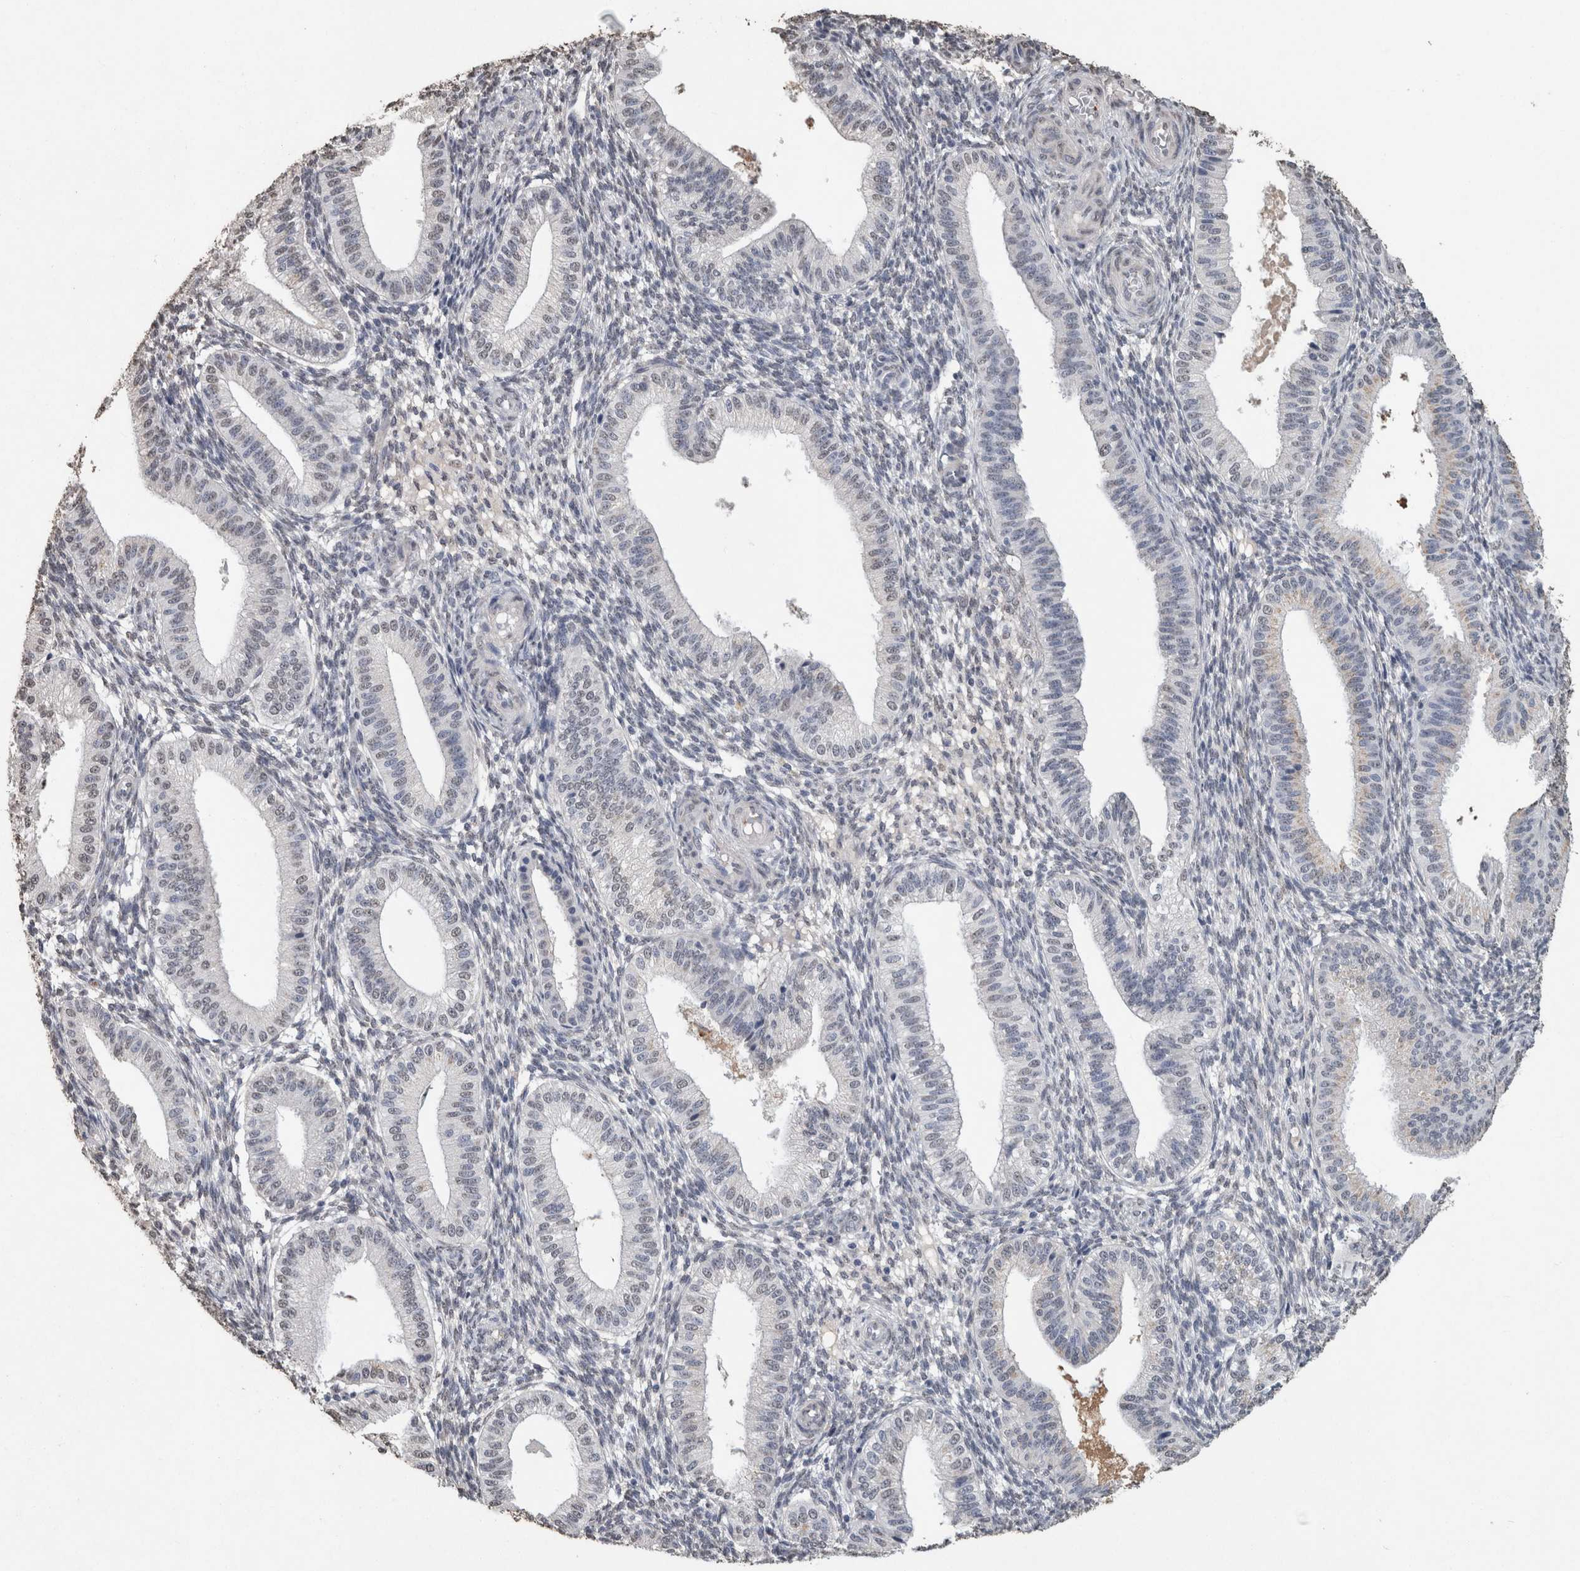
{"staining": {"intensity": "weak", "quantity": "<25%", "location": "nuclear"}, "tissue": "endometrium", "cell_type": "Cells in endometrial stroma", "image_type": "normal", "snomed": [{"axis": "morphology", "description": "Normal tissue, NOS"}, {"axis": "topography", "description": "Endometrium"}], "caption": "A photomicrograph of human endometrium is negative for staining in cells in endometrial stroma. Brightfield microscopy of immunohistochemistry stained with DAB (3,3'-diaminobenzidine) (brown) and hematoxylin (blue), captured at high magnification.", "gene": "LTBP1", "patient": {"sex": "female", "age": 39}}